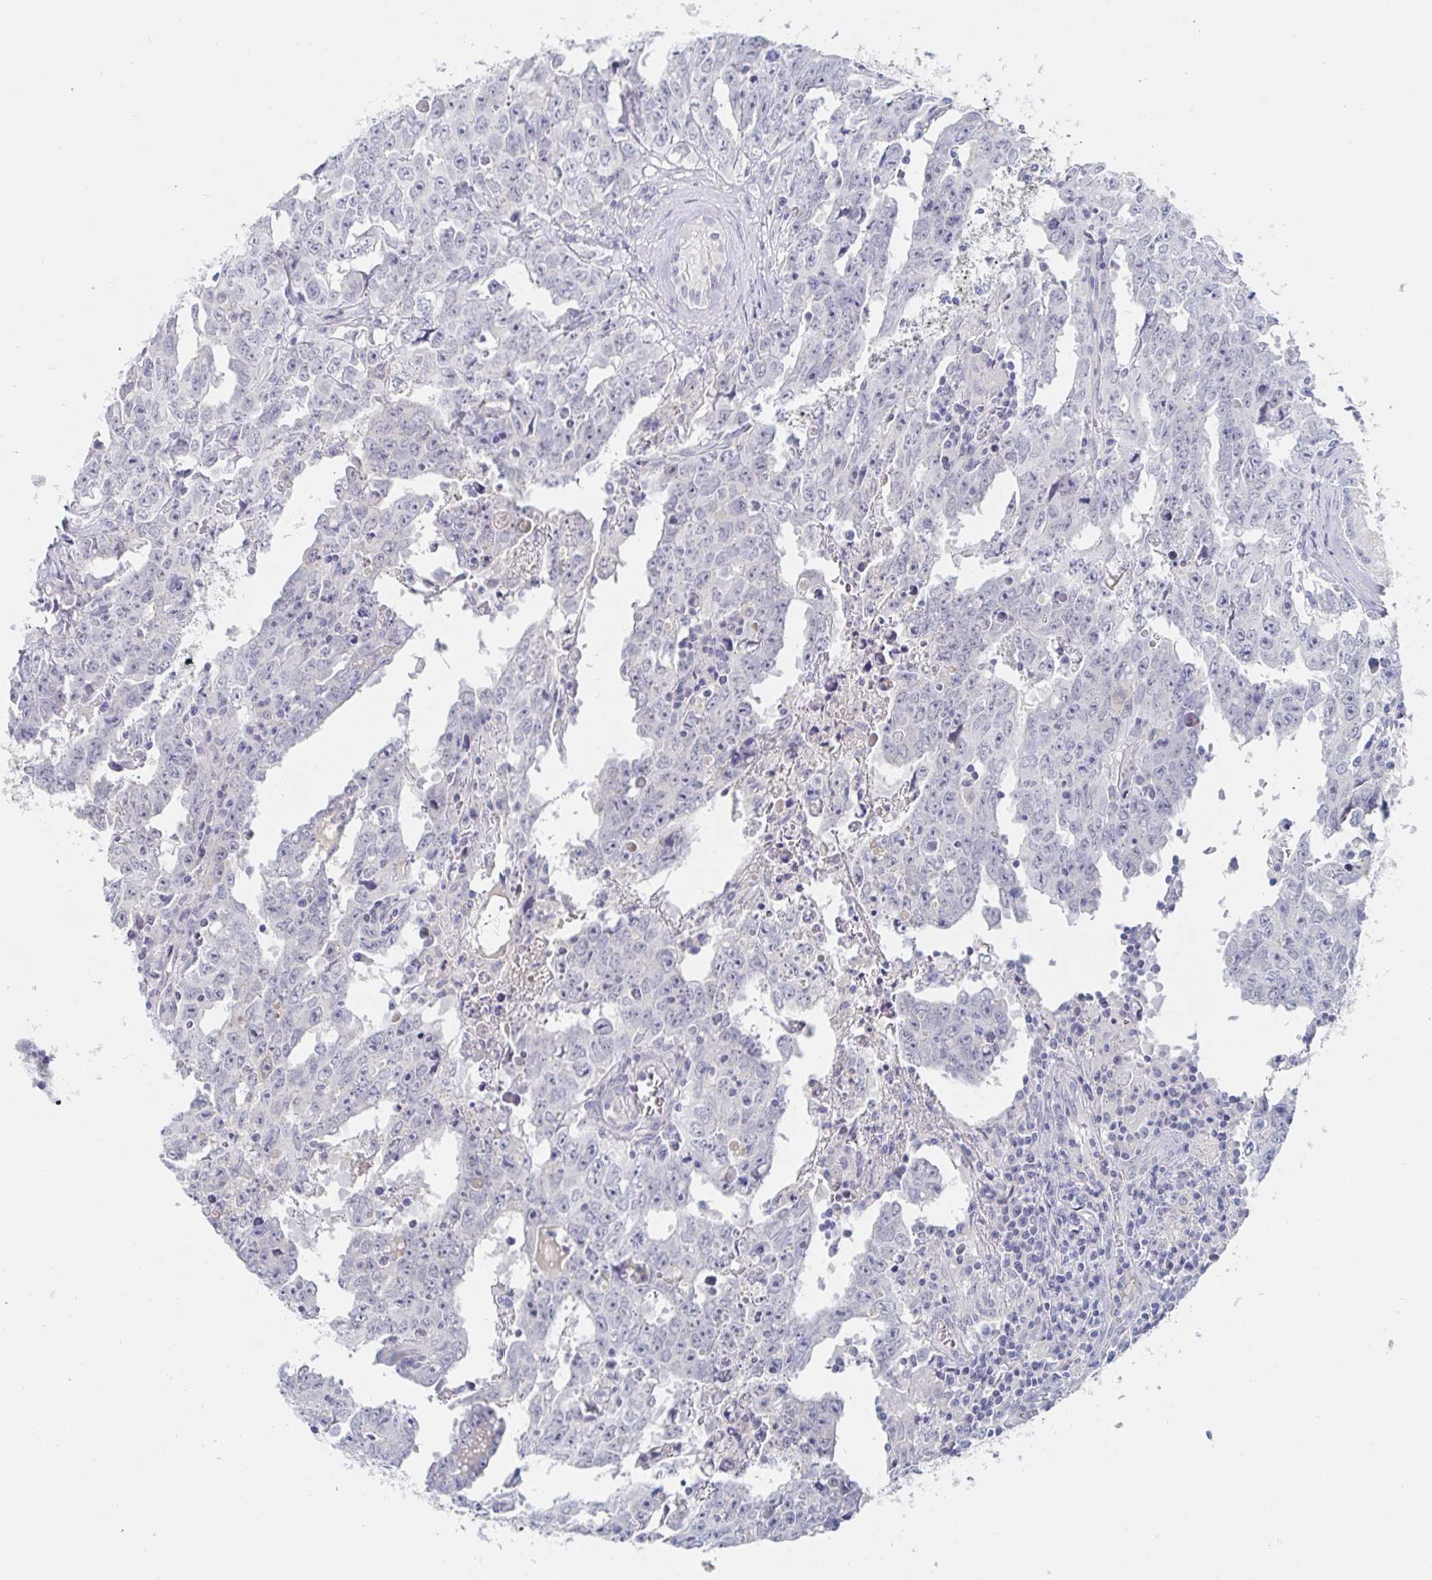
{"staining": {"intensity": "negative", "quantity": "none", "location": "none"}, "tissue": "testis cancer", "cell_type": "Tumor cells", "image_type": "cancer", "snomed": [{"axis": "morphology", "description": "Carcinoma, Embryonal, NOS"}, {"axis": "topography", "description": "Testis"}], "caption": "Tumor cells are negative for brown protein staining in testis cancer.", "gene": "ZNF430", "patient": {"sex": "male", "age": 22}}